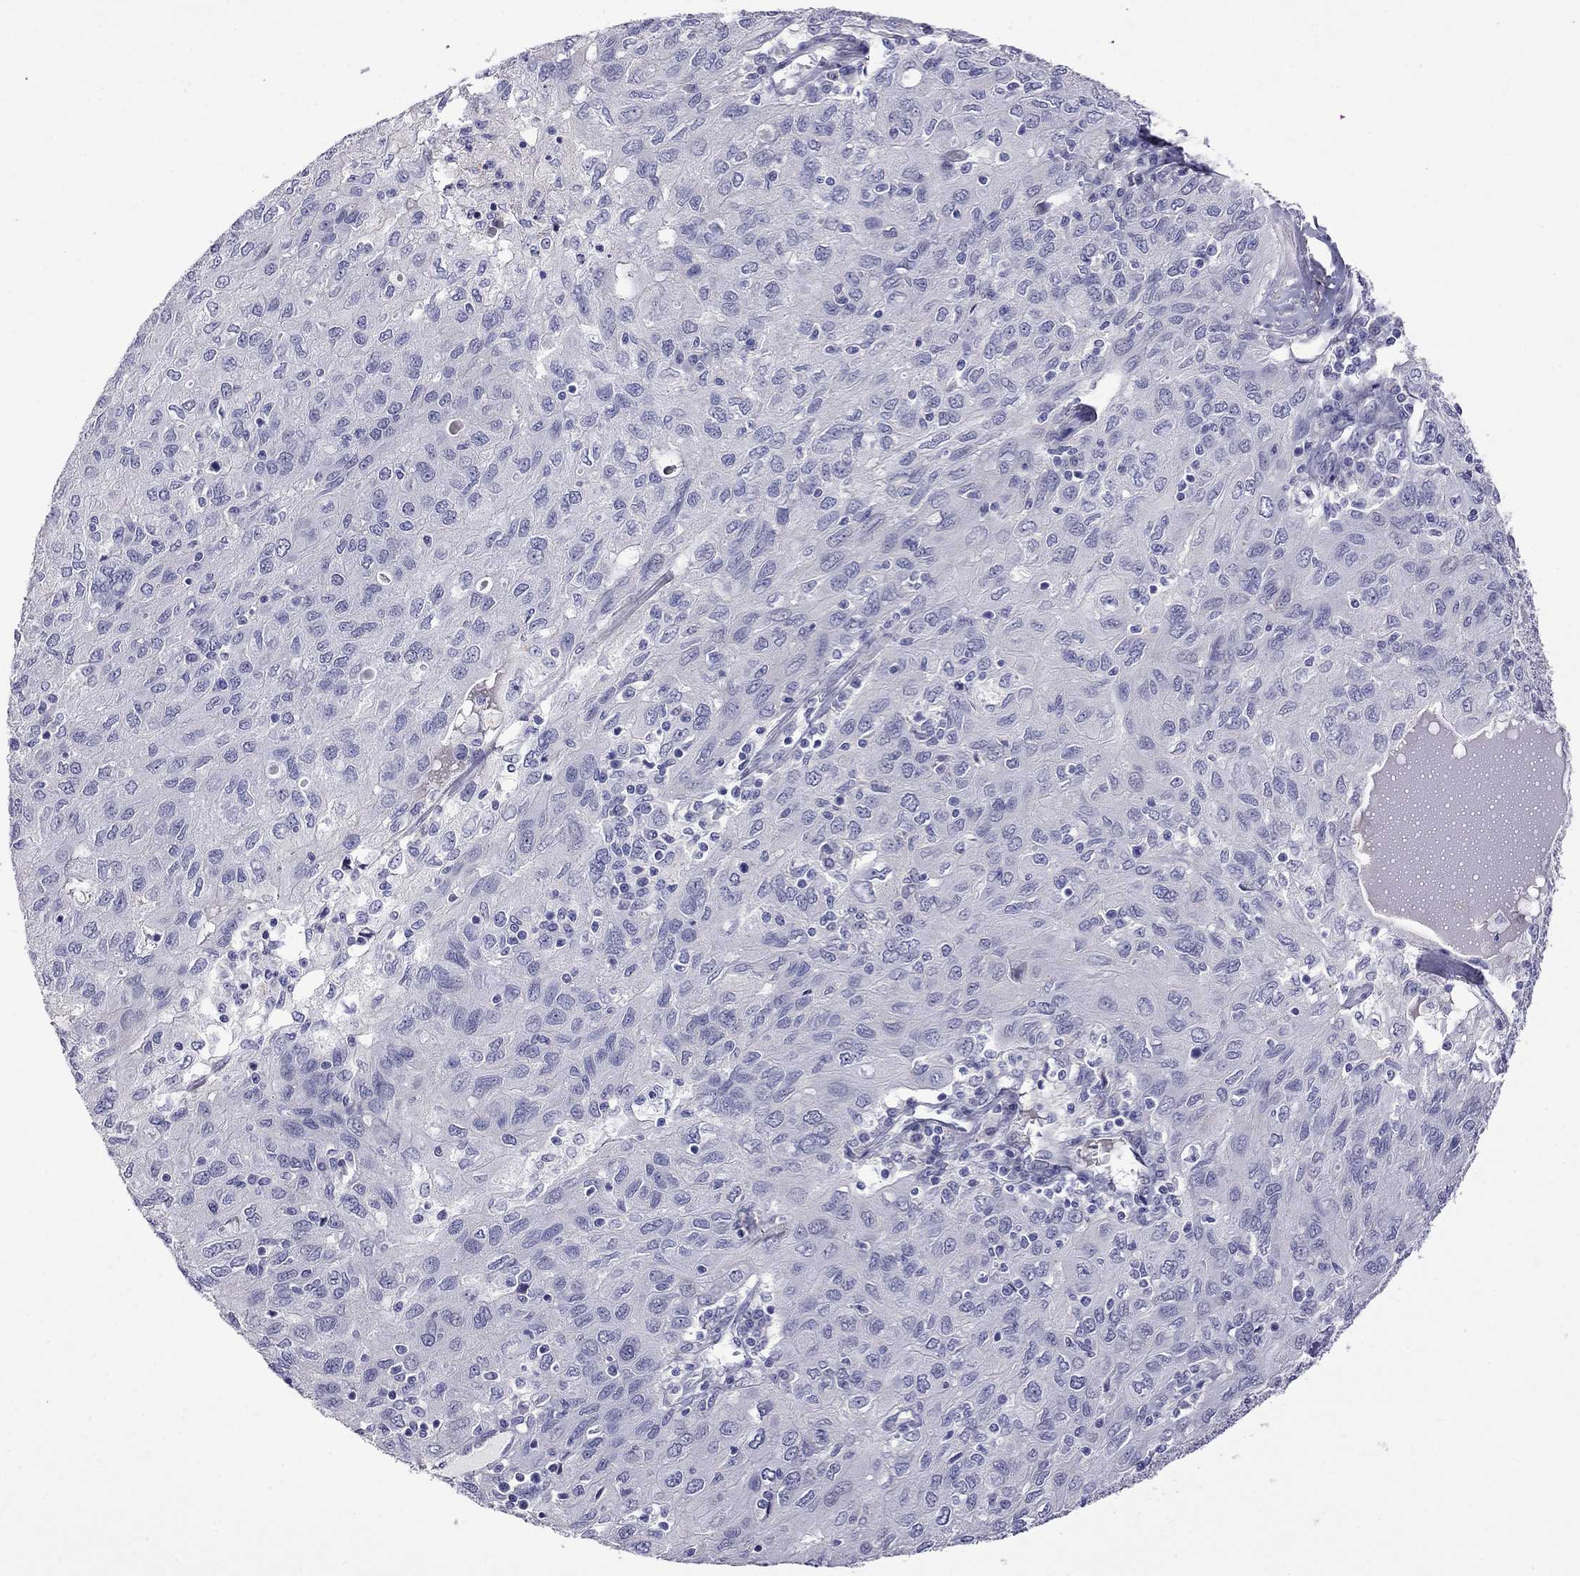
{"staining": {"intensity": "negative", "quantity": "none", "location": "none"}, "tissue": "ovarian cancer", "cell_type": "Tumor cells", "image_type": "cancer", "snomed": [{"axis": "morphology", "description": "Carcinoma, endometroid"}, {"axis": "topography", "description": "Ovary"}], "caption": "Tumor cells are negative for brown protein staining in ovarian cancer (endometroid carcinoma).", "gene": "STAR", "patient": {"sex": "female", "age": 50}}